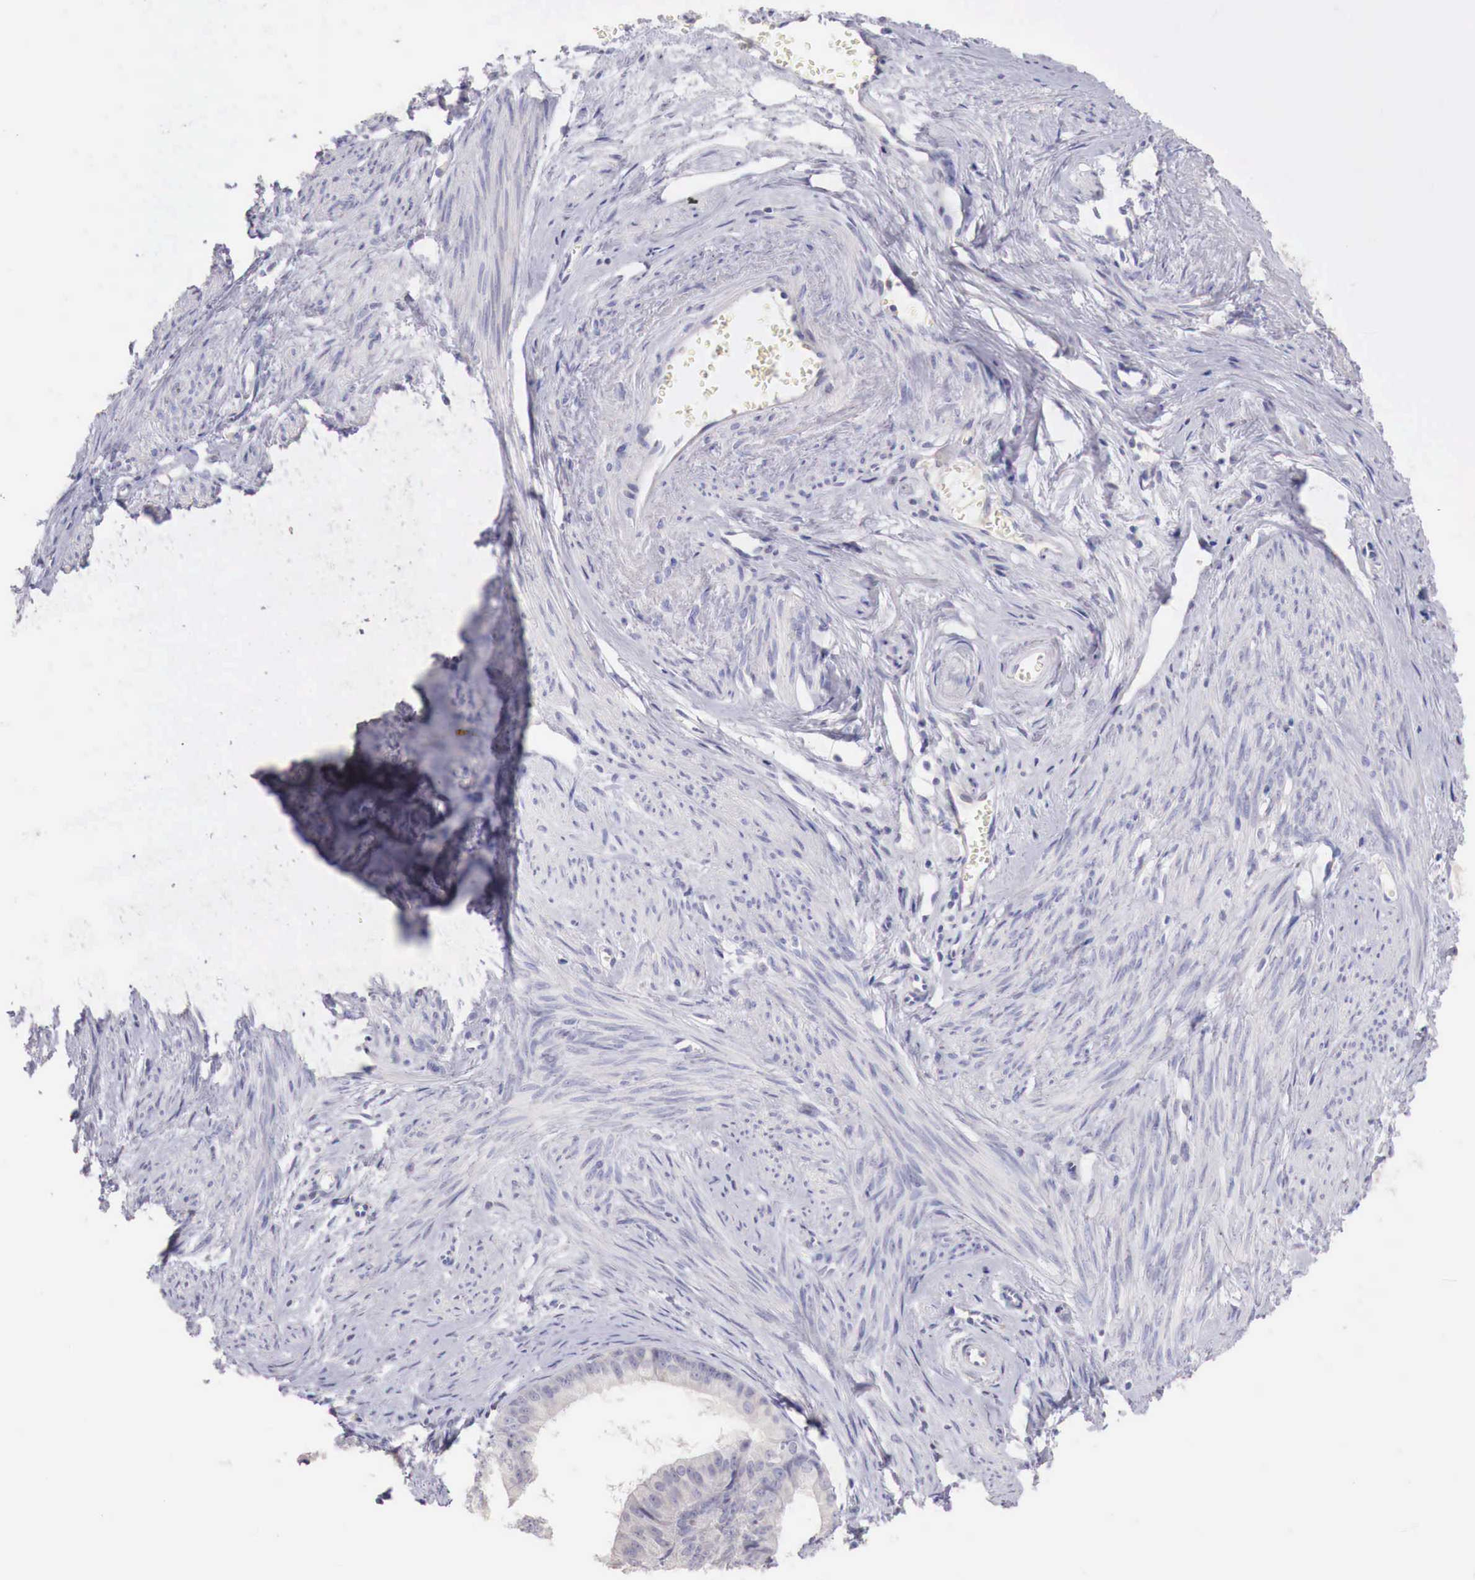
{"staining": {"intensity": "negative", "quantity": "none", "location": "none"}, "tissue": "endometrial cancer", "cell_type": "Tumor cells", "image_type": "cancer", "snomed": [{"axis": "morphology", "description": "Adenocarcinoma, NOS"}, {"axis": "topography", "description": "Endometrium"}], "caption": "IHC of human endometrial cancer reveals no expression in tumor cells.", "gene": "ITIH6", "patient": {"sex": "female", "age": 76}}